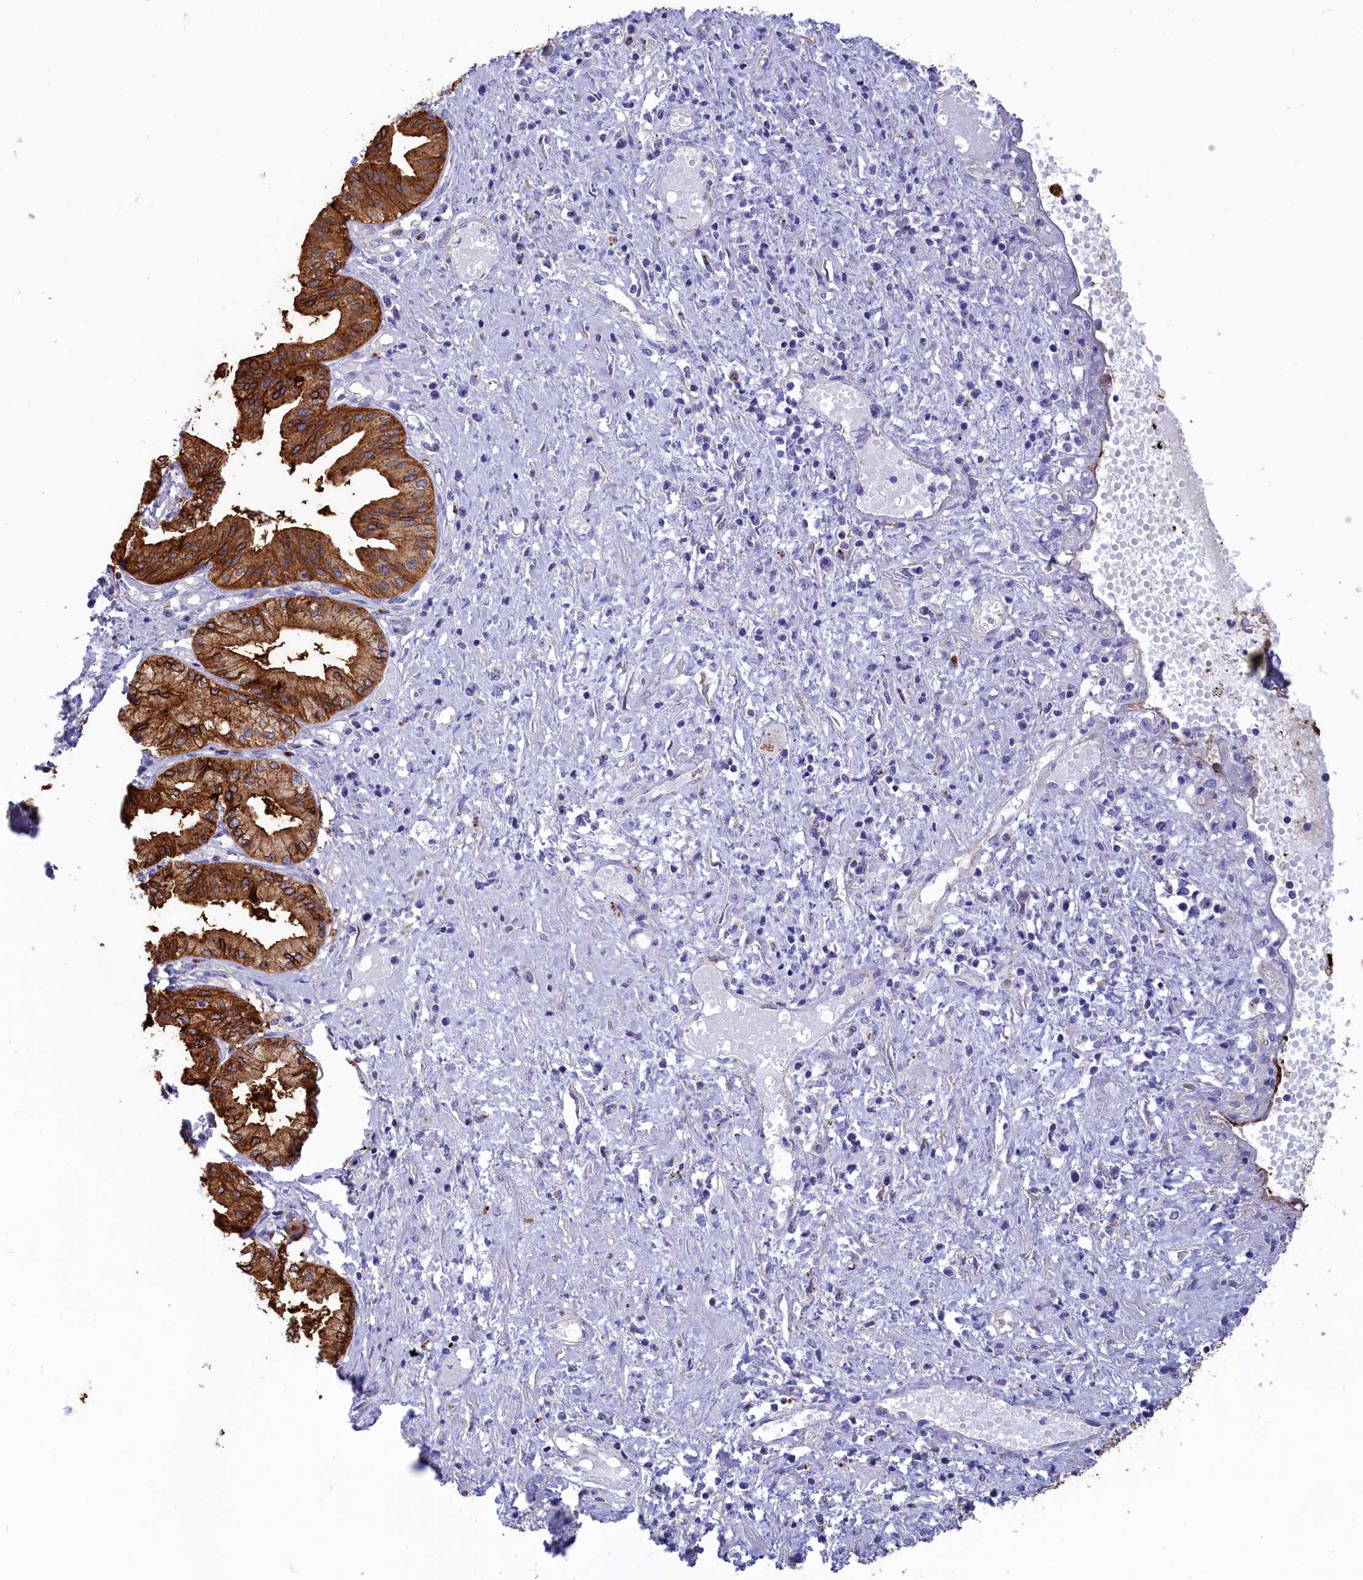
{"staining": {"intensity": "strong", "quantity": "25%-75%", "location": "cytoplasmic/membranous"}, "tissue": "pancreatic cancer", "cell_type": "Tumor cells", "image_type": "cancer", "snomed": [{"axis": "morphology", "description": "Adenocarcinoma, NOS"}, {"axis": "topography", "description": "Pancreas"}], "caption": "Protein expression analysis of human pancreatic cancer (adenocarcinoma) reveals strong cytoplasmic/membranous expression in approximately 25%-75% of tumor cells.", "gene": "WDR6", "patient": {"sex": "female", "age": 50}}